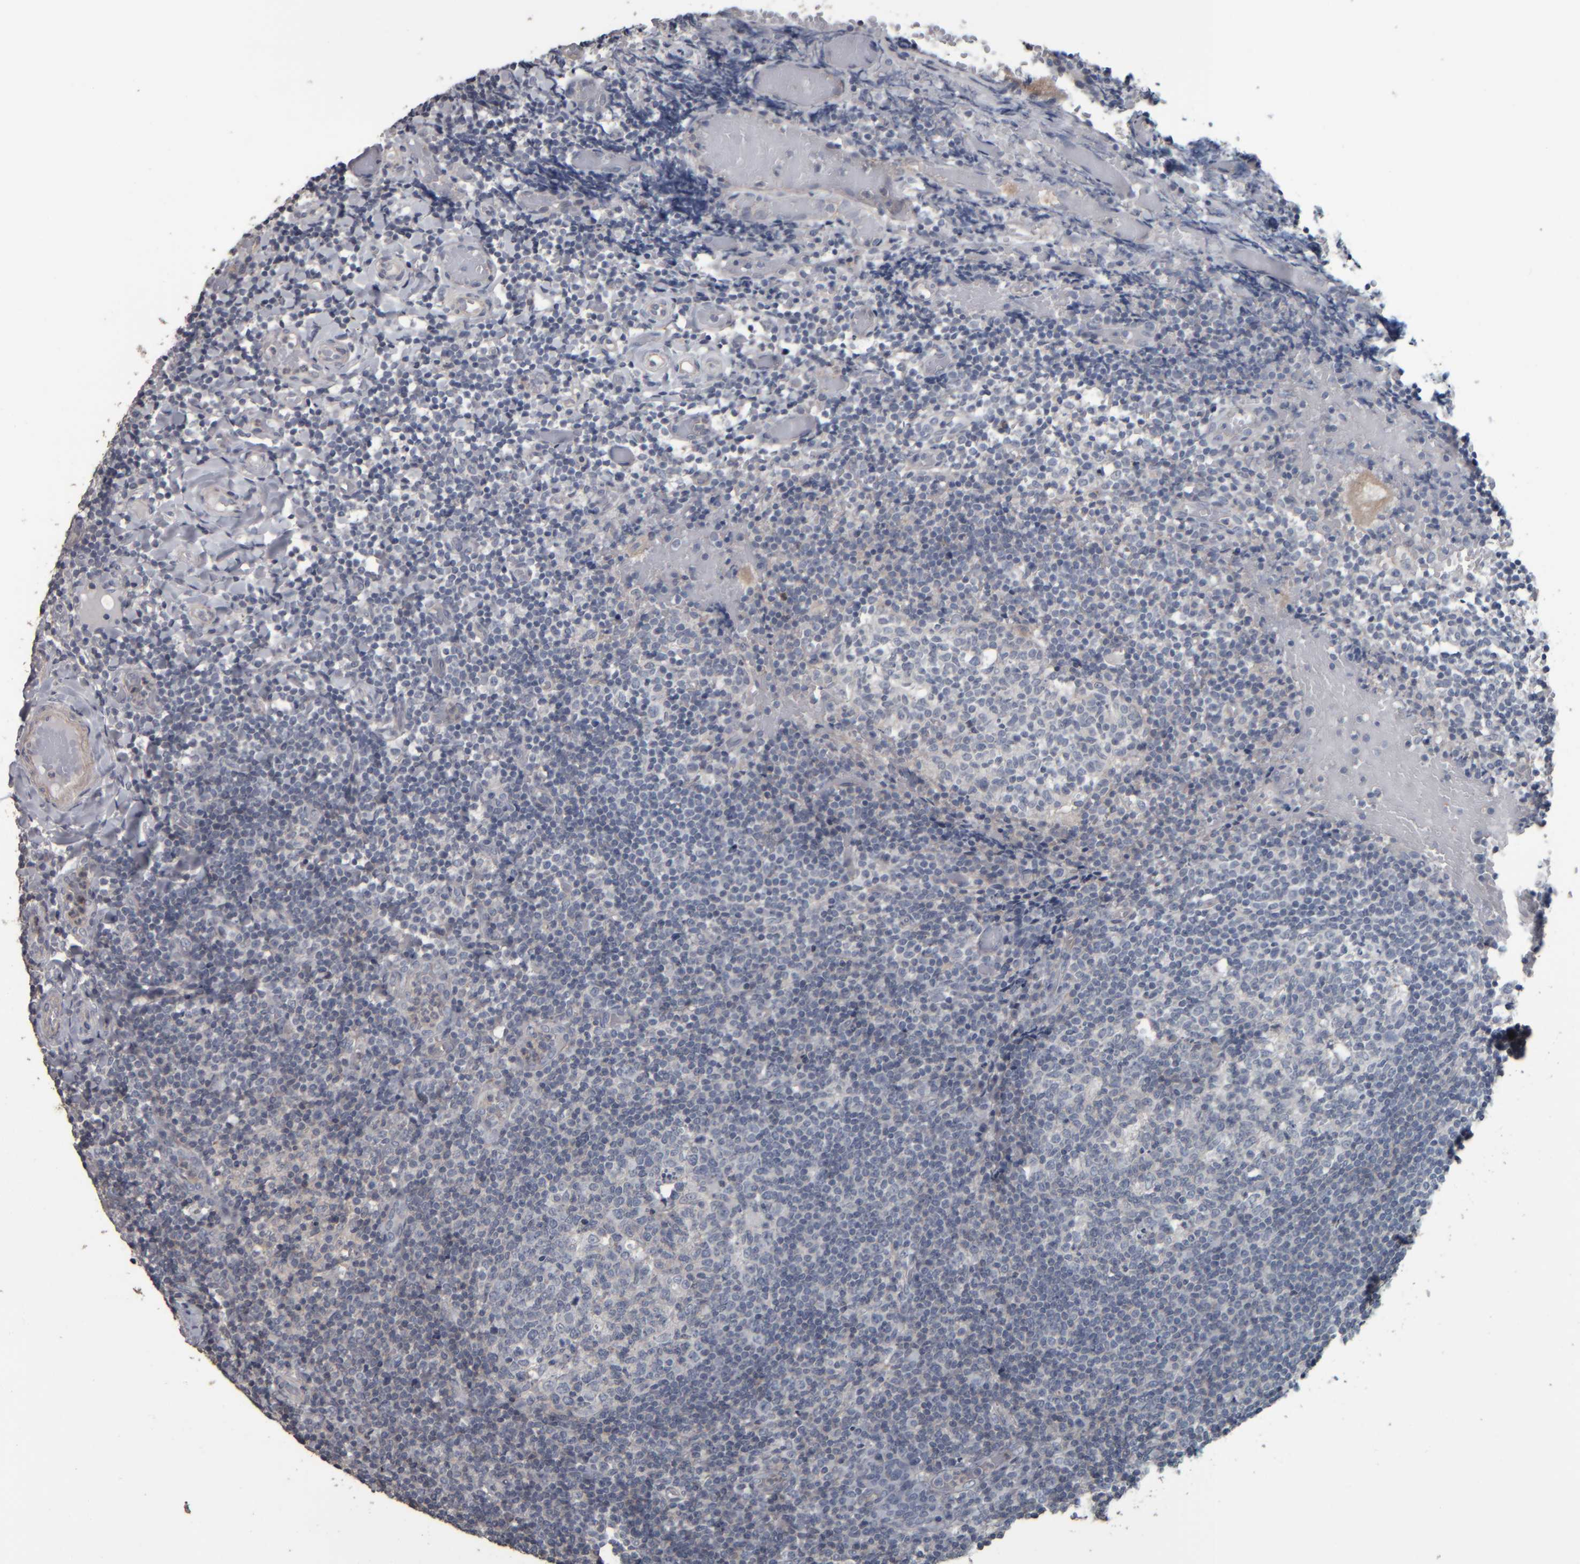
{"staining": {"intensity": "negative", "quantity": "none", "location": "none"}, "tissue": "tonsil", "cell_type": "Germinal center cells", "image_type": "normal", "snomed": [{"axis": "morphology", "description": "Normal tissue, NOS"}, {"axis": "topography", "description": "Tonsil"}], "caption": "IHC image of benign human tonsil stained for a protein (brown), which exhibits no positivity in germinal center cells.", "gene": "CAVIN4", "patient": {"sex": "female", "age": 19}}